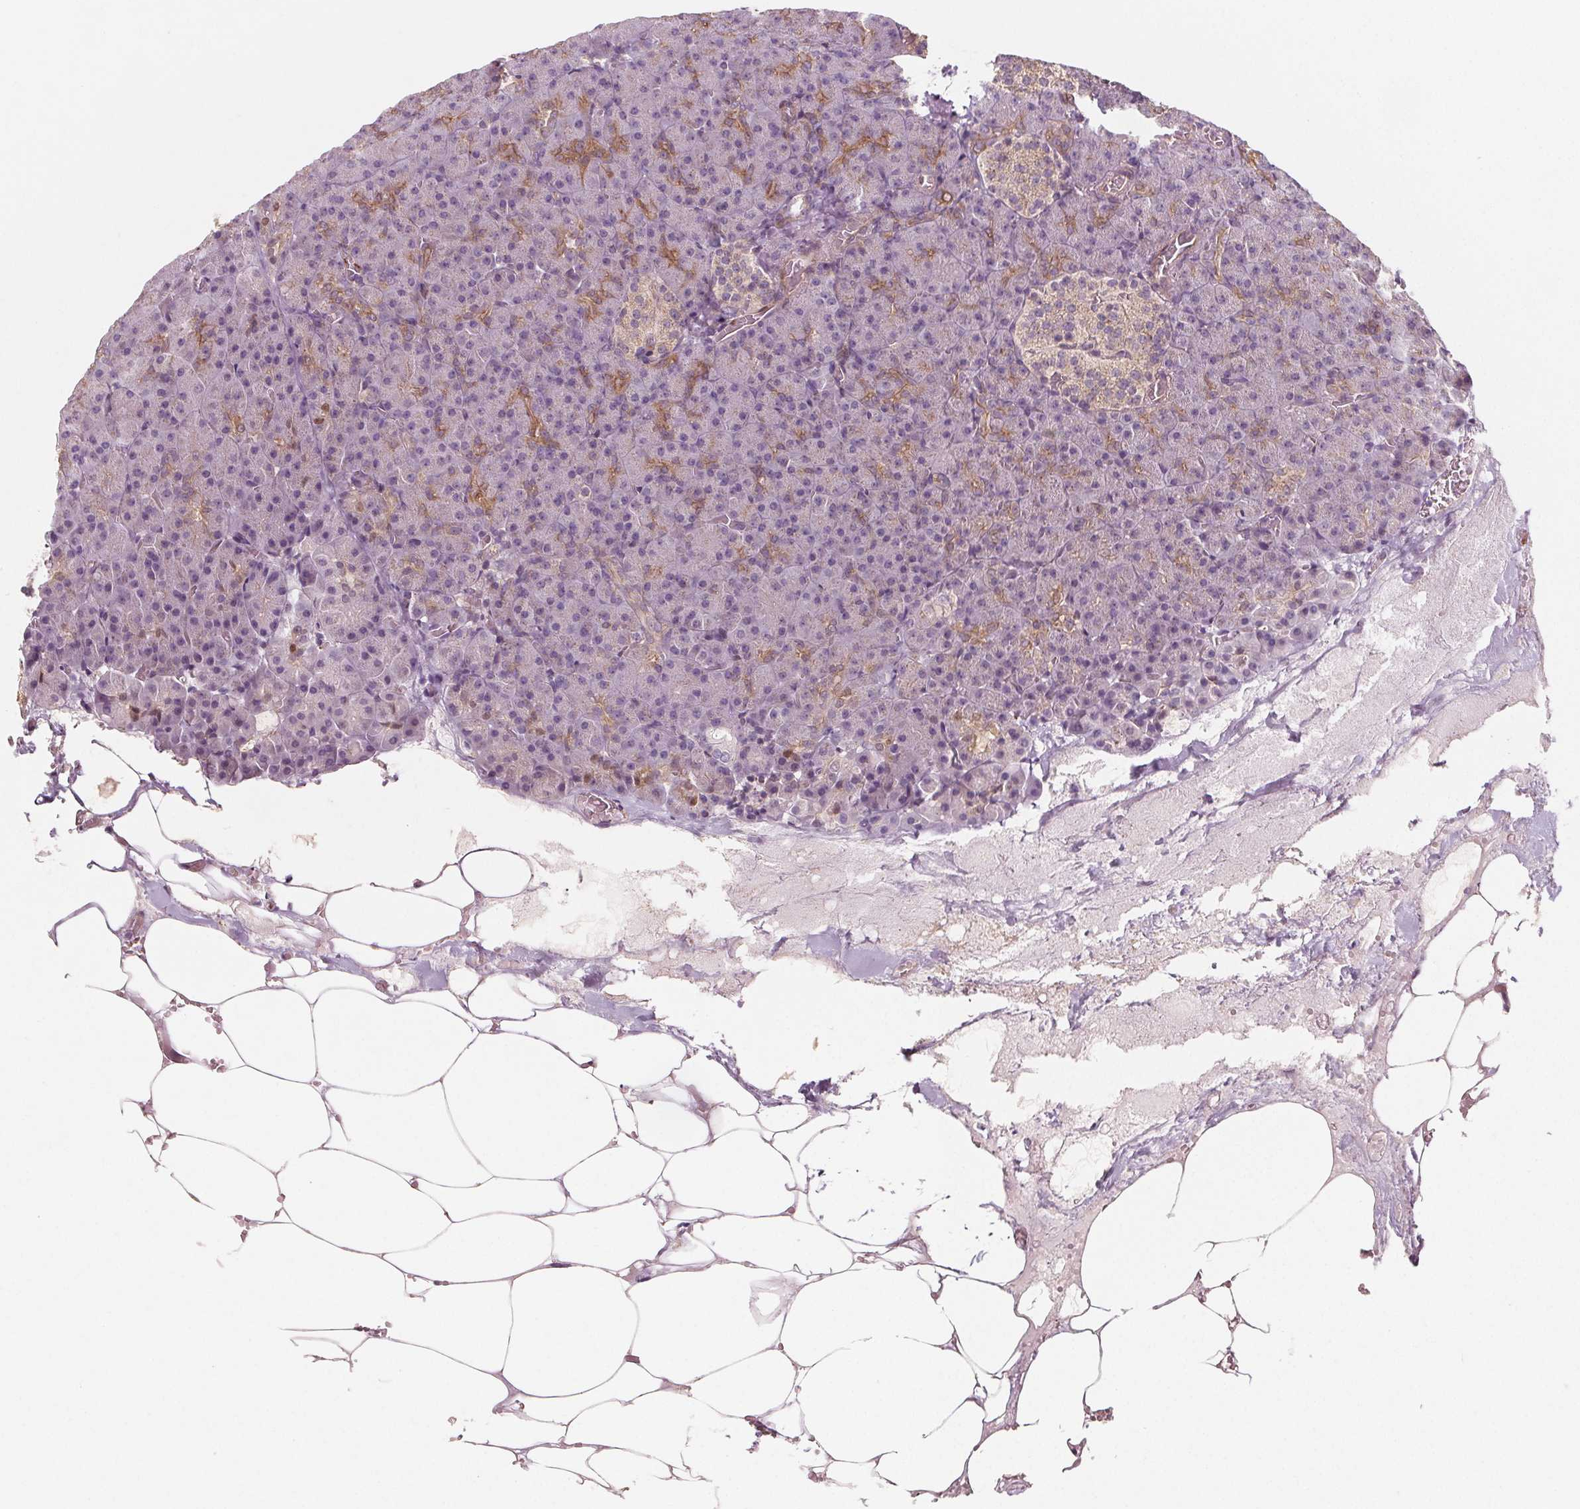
{"staining": {"intensity": "moderate", "quantity": "<25%", "location": "cytoplasmic/membranous"}, "tissue": "pancreas", "cell_type": "Exocrine glandular cells", "image_type": "normal", "snomed": [{"axis": "morphology", "description": "Normal tissue, NOS"}, {"axis": "topography", "description": "Pancreas"}], "caption": "This photomicrograph shows IHC staining of normal pancreas, with low moderate cytoplasmic/membranous expression in about <25% of exocrine glandular cells.", "gene": "ADAM33", "patient": {"sex": "female", "age": 74}}